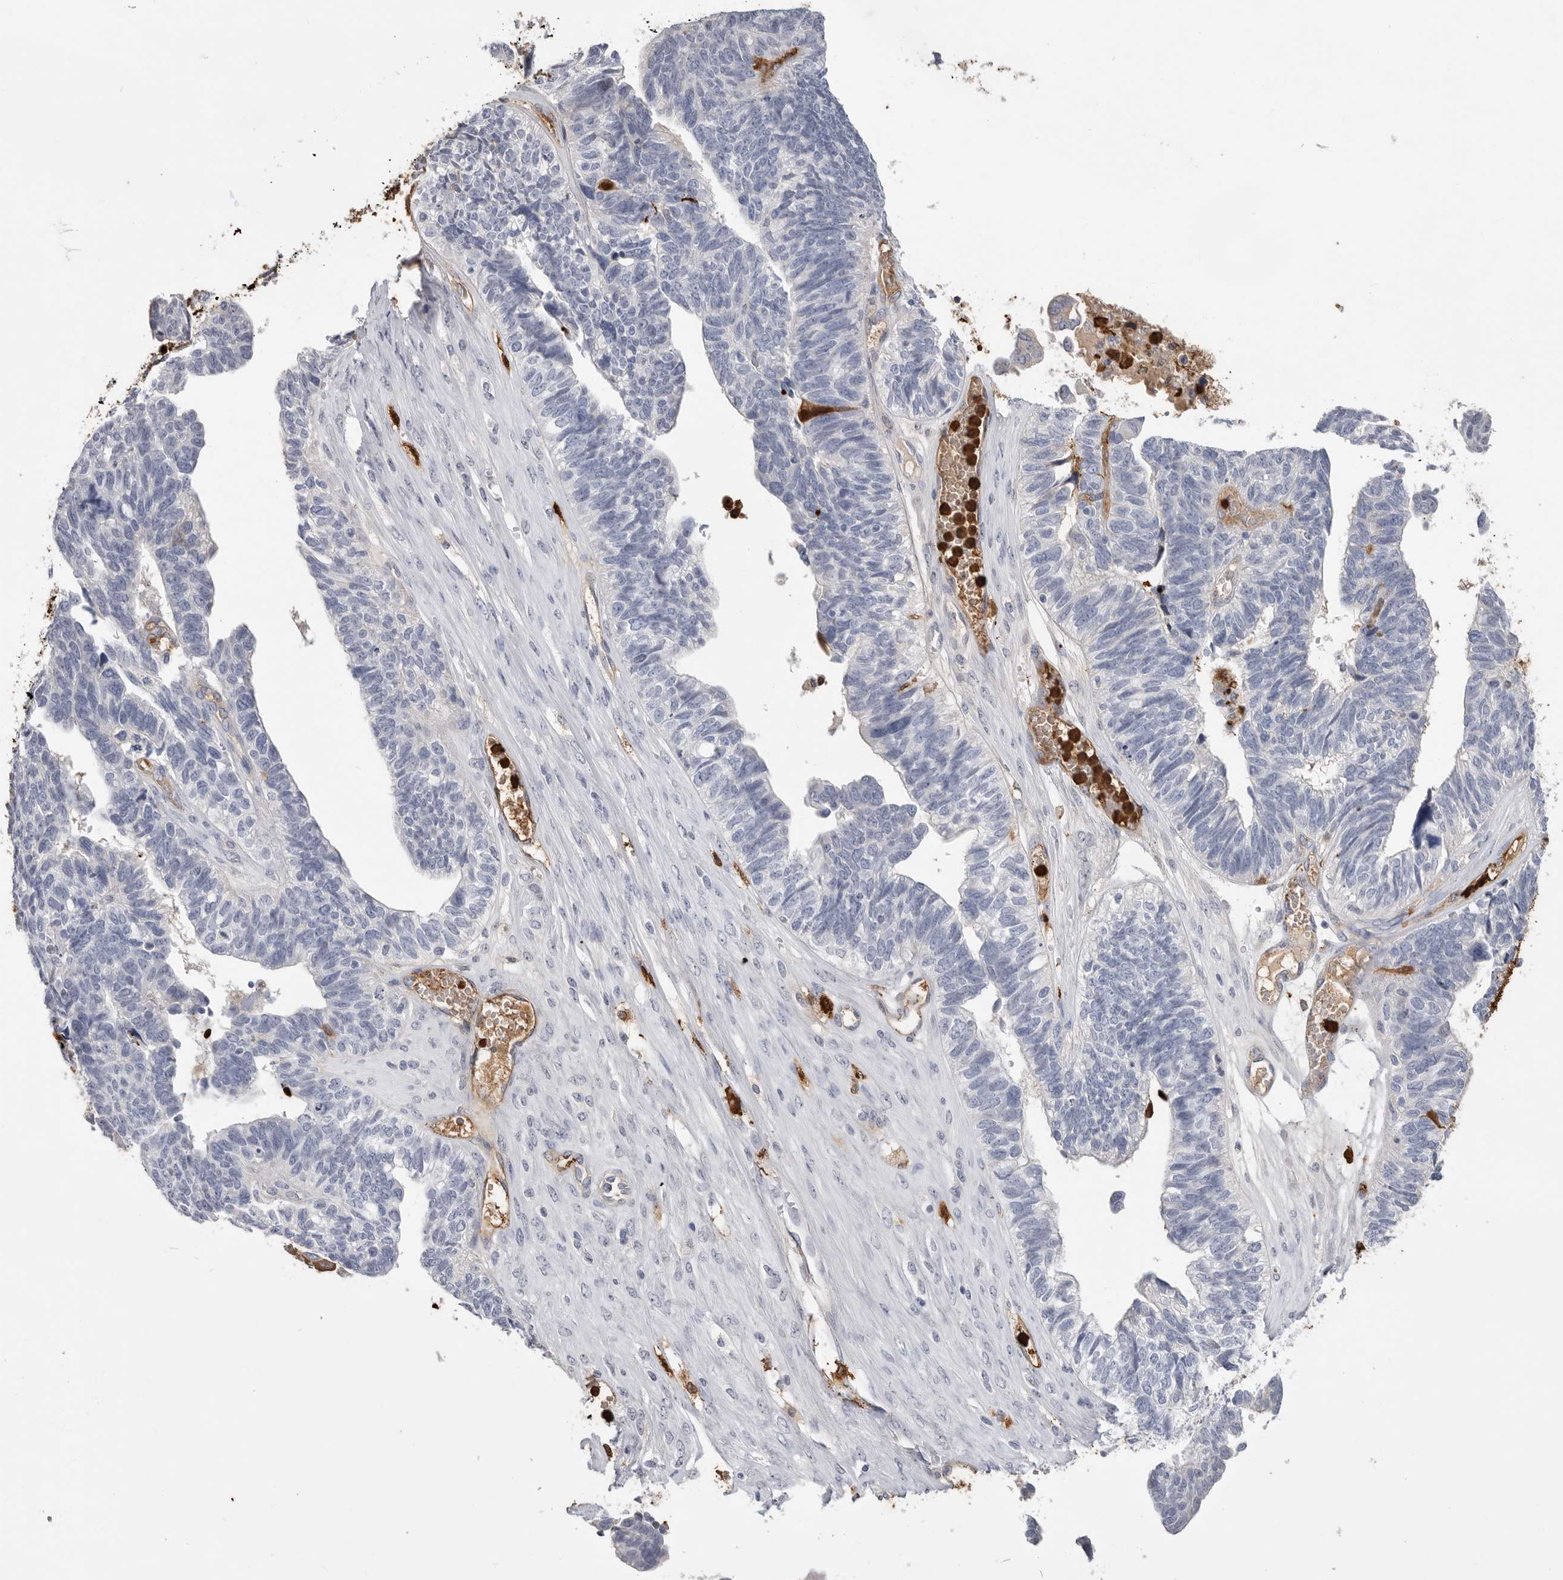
{"staining": {"intensity": "negative", "quantity": "none", "location": "none"}, "tissue": "ovarian cancer", "cell_type": "Tumor cells", "image_type": "cancer", "snomed": [{"axis": "morphology", "description": "Cystadenocarcinoma, serous, NOS"}, {"axis": "topography", "description": "Ovary"}], "caption": "The immunohistochemistry (IHC) histopathology image has no significant positivity in tumor cells of serous cystadenocarcinoma (ovarian) tissue.", "gene": "CYB561D1", "patient": {"sex": "female", "age": 79}}